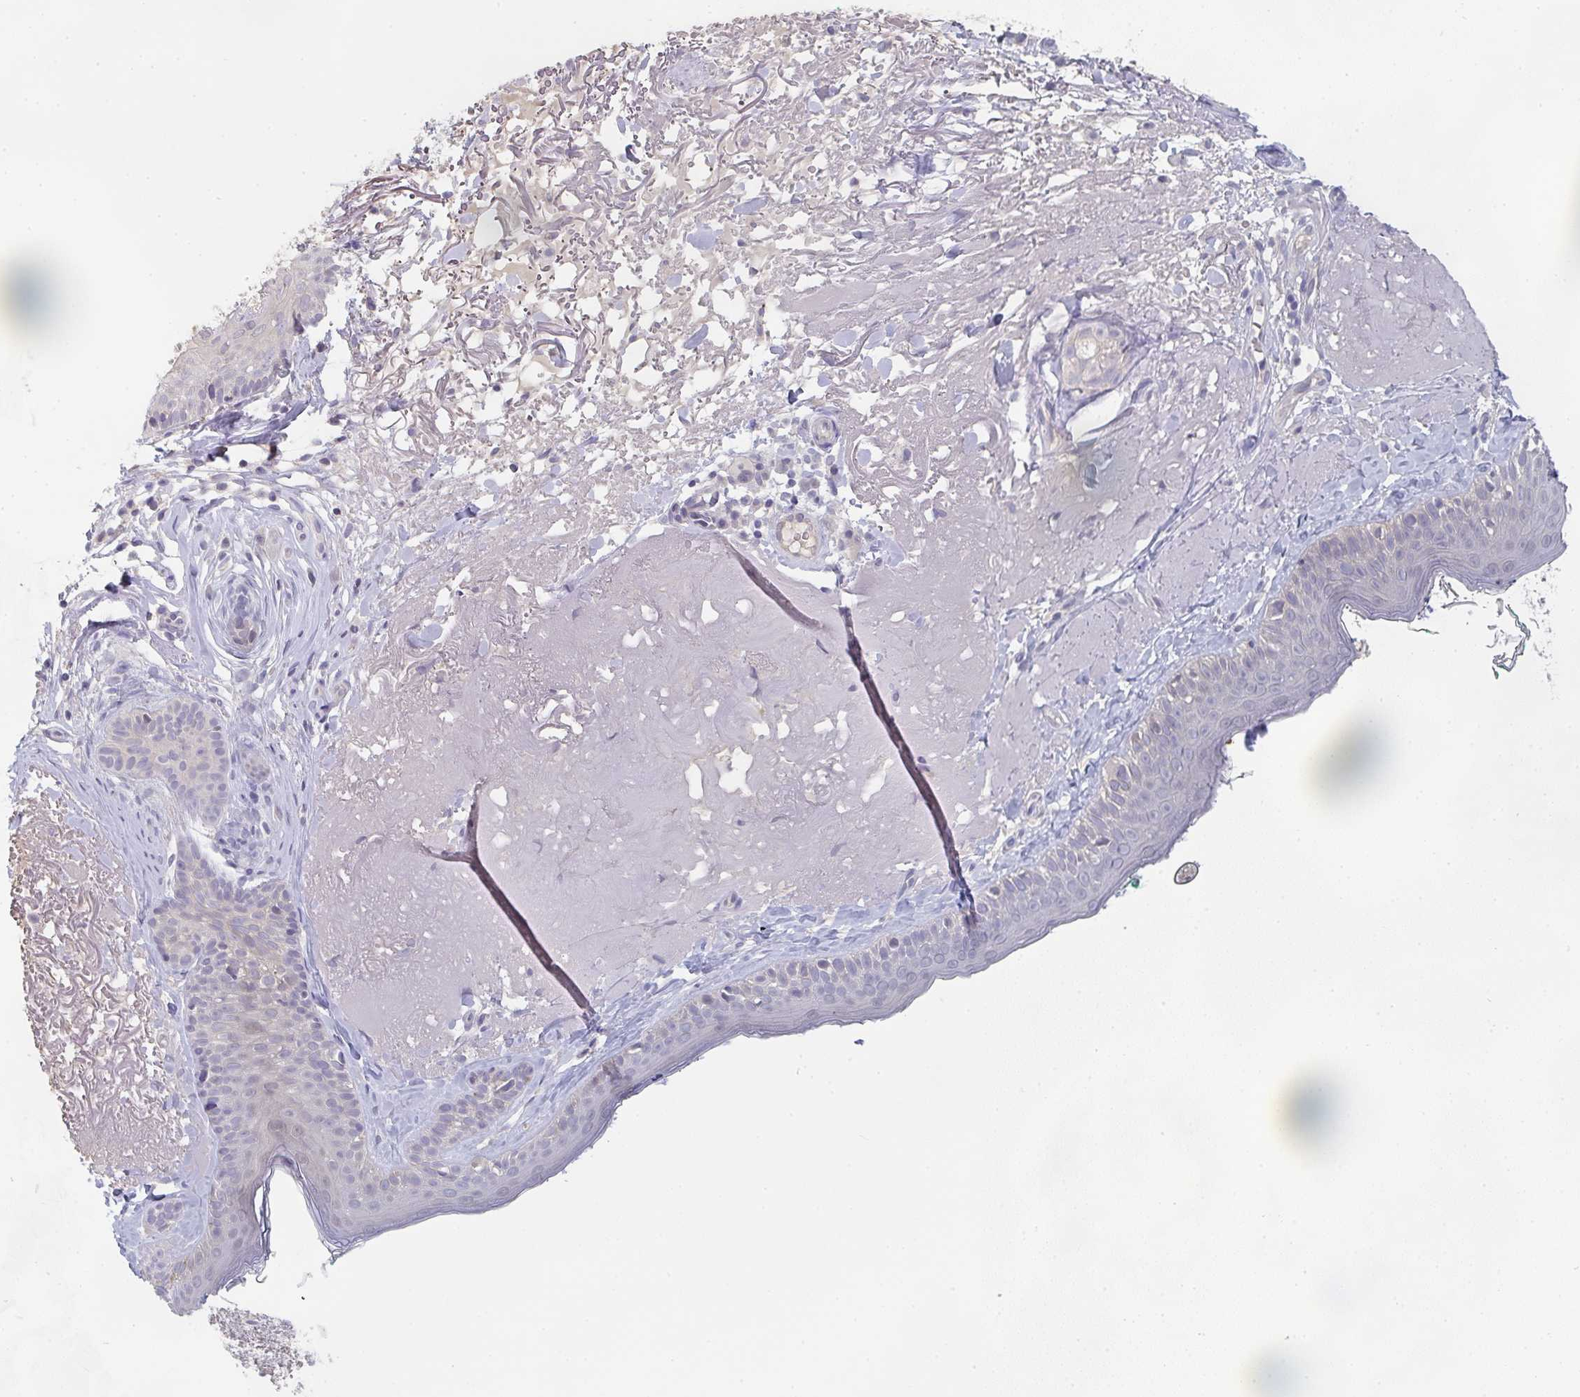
{"staining": {"intensity": "negative", "quantity": "none", "location": "none"}, "tissue": "skin", "cell_type": "Fibroblasts", "image_type": "normal", "snomed": [{"axis": "morphology", "description": "Normal tissue, NOS"}, {"axis": "topography", "description": "Skin"}], "caption": "IHC of benign human skin displays no staining in fibroblasts.", "gene": "CHMP5", "patient": {"sex": "male", "age": 73}}